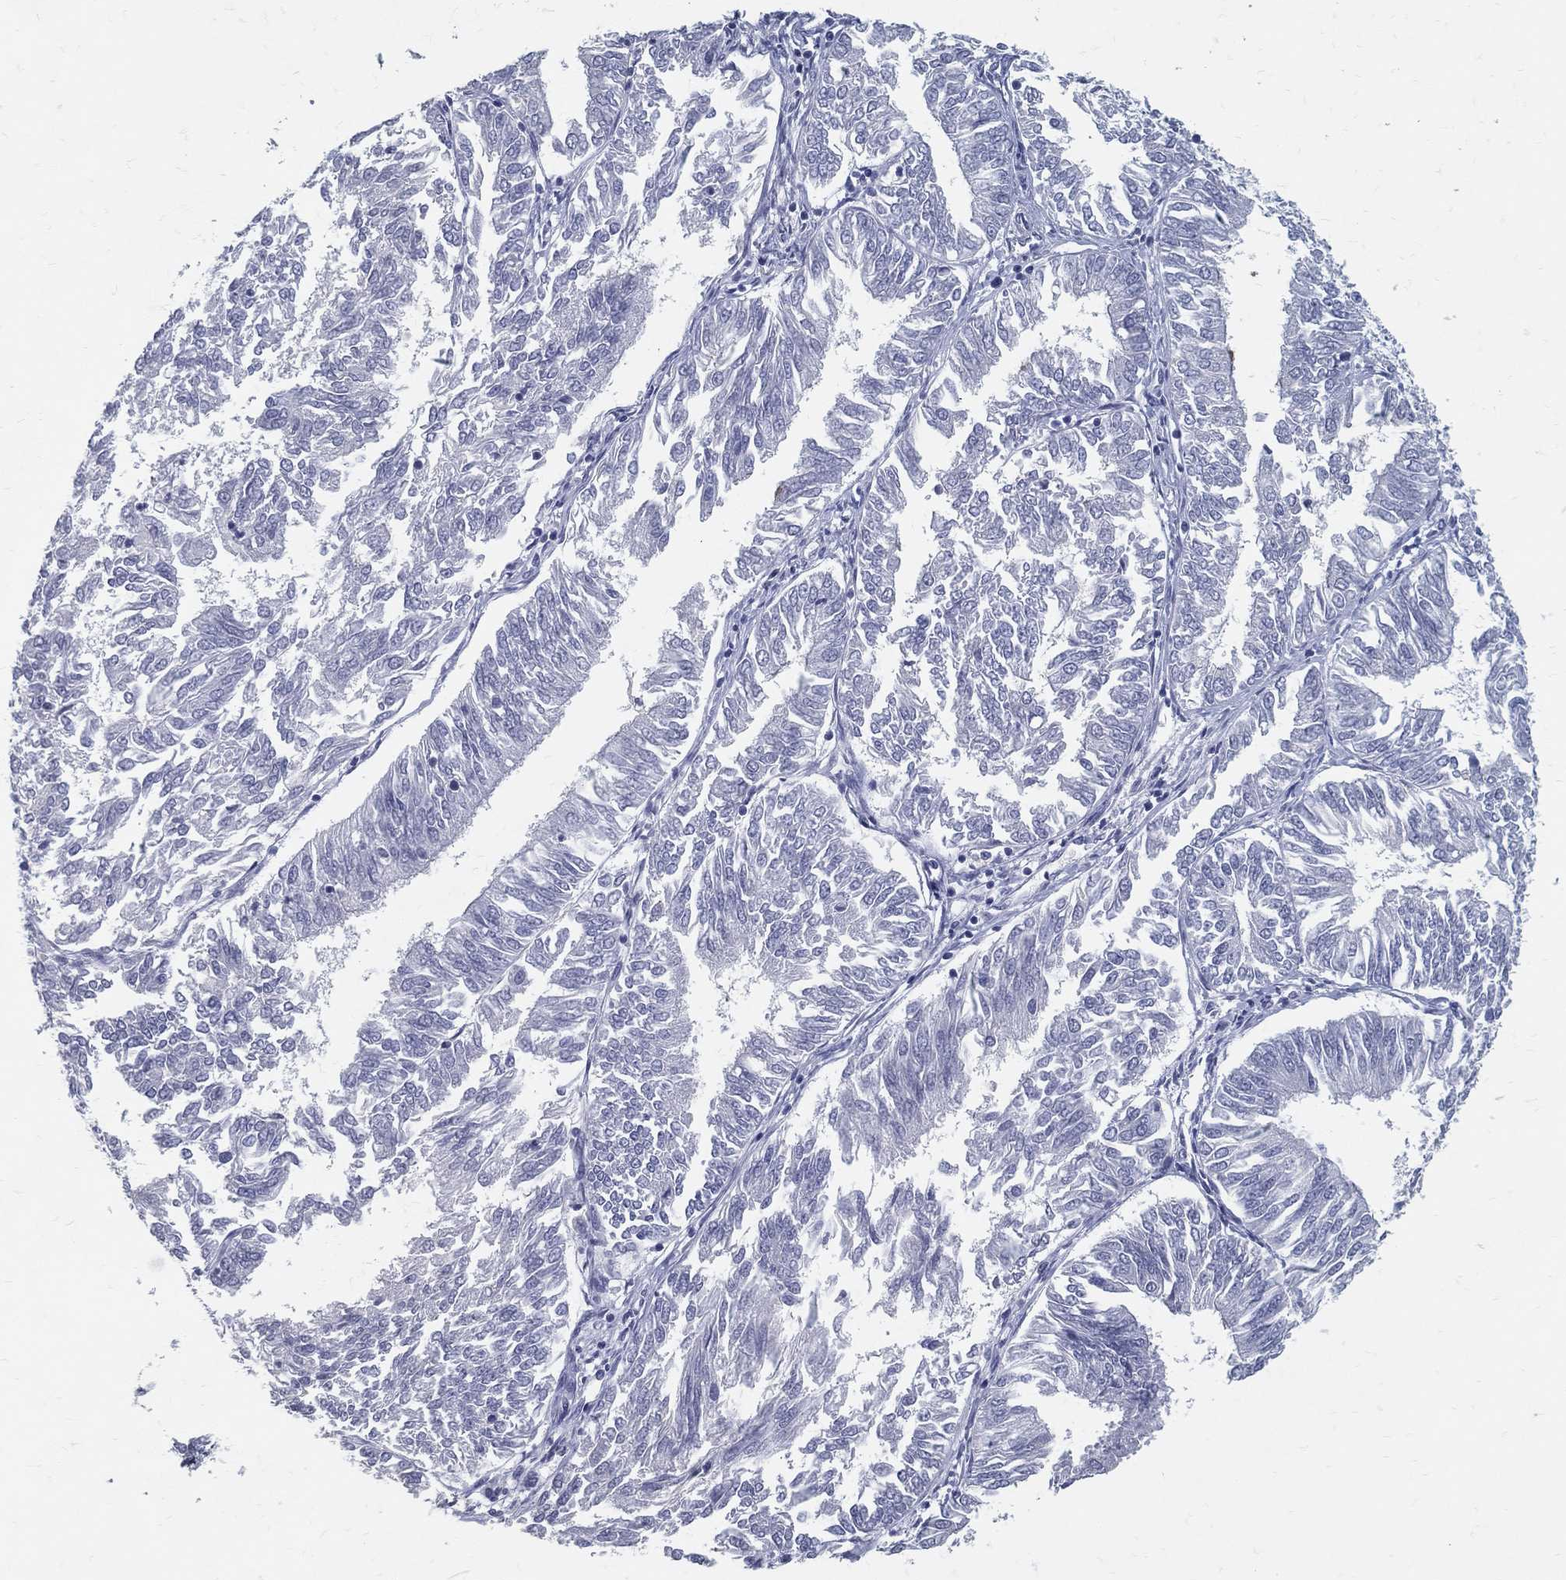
{"staining": {"intensity": "negative", "quantity": "none", "location": "none"}, "tissue": "endometrial cancer", "cell_type": "Tumor cells", "image_type": "cancer", "snomed": [{"axis": "morphology", "description": "Adenocarcinoma, NOS"}, {"axis": "topography", "description": "Endometrium"}], "caption": "This is an immunohistochemistry (IHC) photomicrograph of human endometrial cancer (adenocarcinoma). There is no expression in tumor cells.", "gene": "ACE2", "patient": {"sex": "female", "age": 58}}